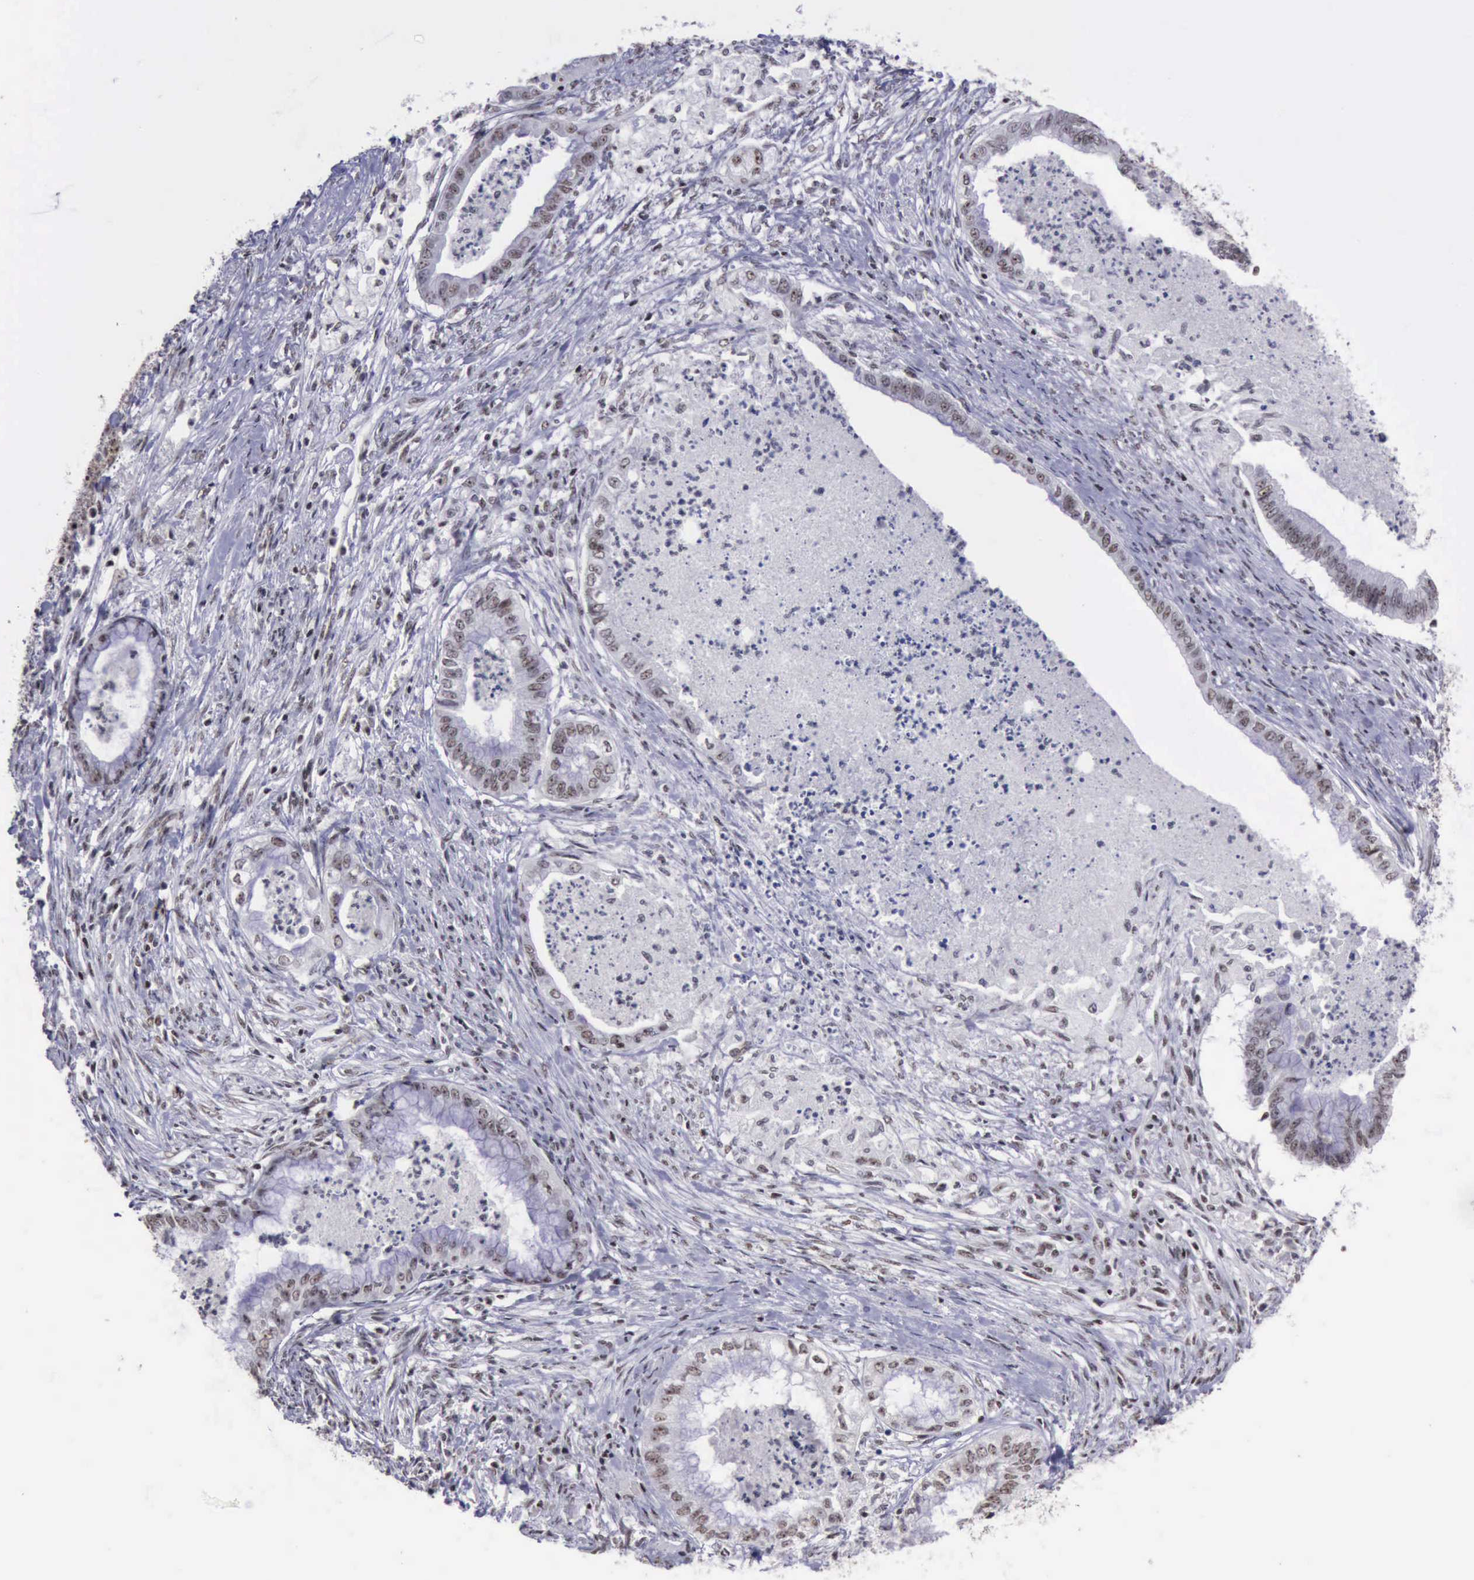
{"staining": {"intensity": "weak", "quantity": "25%-75%", "location": "nuclear"}, "tissue": "endometrial cancer", "cell_type": "Tumor cells", "image_type": "cancer", "snomed": [{"axis": "morphology", "description": "Necrosis, NOS"}, {"axis": "morphology", "description": "Adenocarcinoma, NOS"}, {"axis": "topography", "description": "Endometrium"}], "caption": "An immunohistochemistry (IHC) image of tumor tissue is shown. Protein staining in brown shows weak nuclear positivity in adenocarcinoma (endometrial) within tumor cells.", "gene": "YY1", "patient": {"sex": "female", "age": 79}}